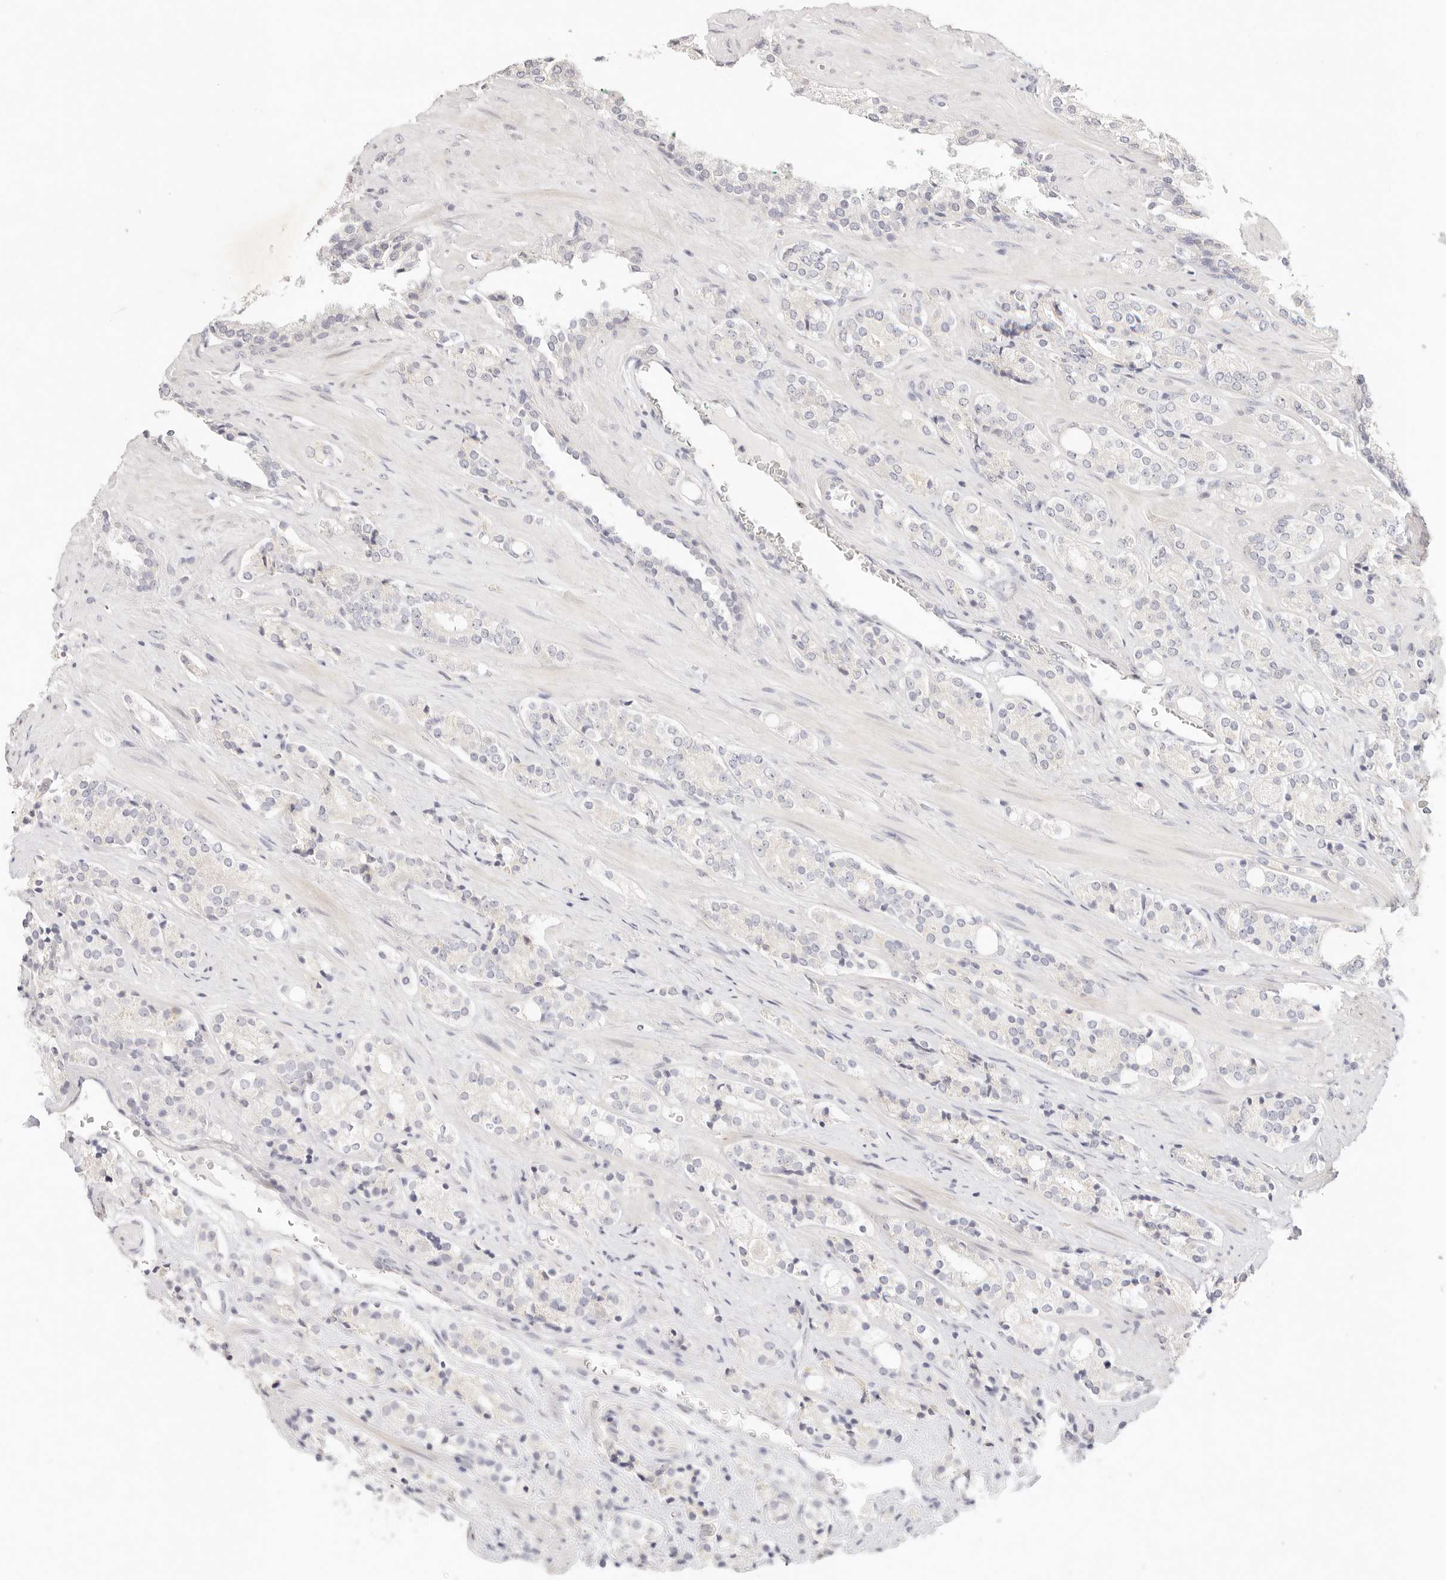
{"staining": {"intensity": "negative", "quantity": "none", "location": "none"}, "tissue": "prostate cancer", "cell_type": "Tumor cells", "image_type": "cancer", "snomed": [{"axis": "morphology", "description": "Adenocarcinoma, High grade"}, {"axis": "topography", "description": "Prostate"}], "caption": "Photomicrograph shows no protein positivity in tumor cells of prostate cancer tissue.", "gene": "GPR156", "patient": {"sex": "male", "age": 71}}